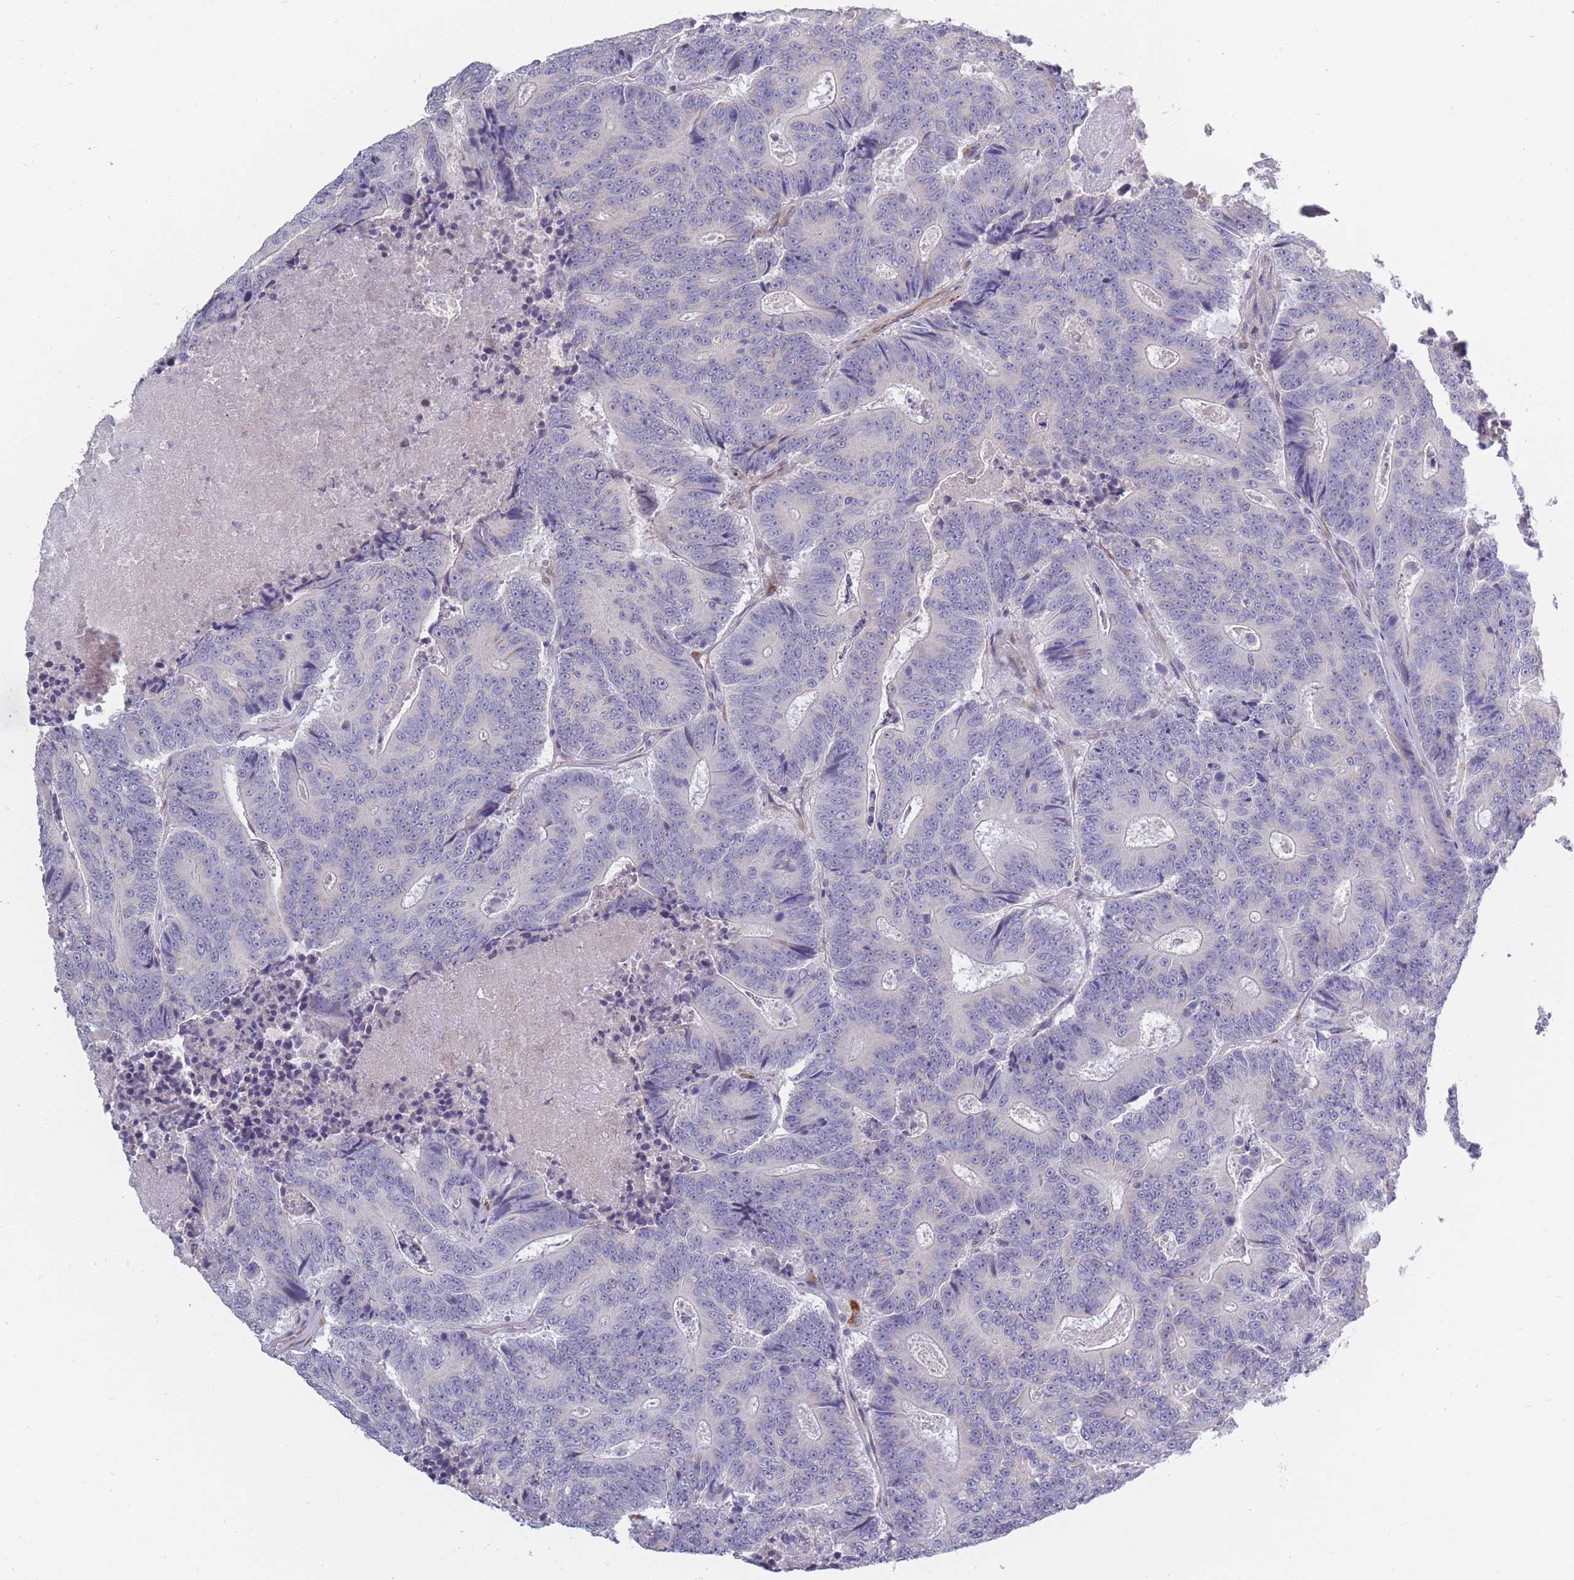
{"staining": {"intensity": "negative", "quantity": "none", "location": "none"}, "tissue": "colorectal cancer", "cell_type": "Tumor cells", "image_type": "cancer", "snomed": [{"axis": "morphology", "description": "Adenocarcinoma, NOS"}, {"axis": "topography", "description": "Colon"}], "caption": "Immunohistochemical staining of colorectal adenocarcinoma exhibits no significant expression in tumor cells.", "gene": "CCNQ", "patient": {"sex": "male", "age": 83}}